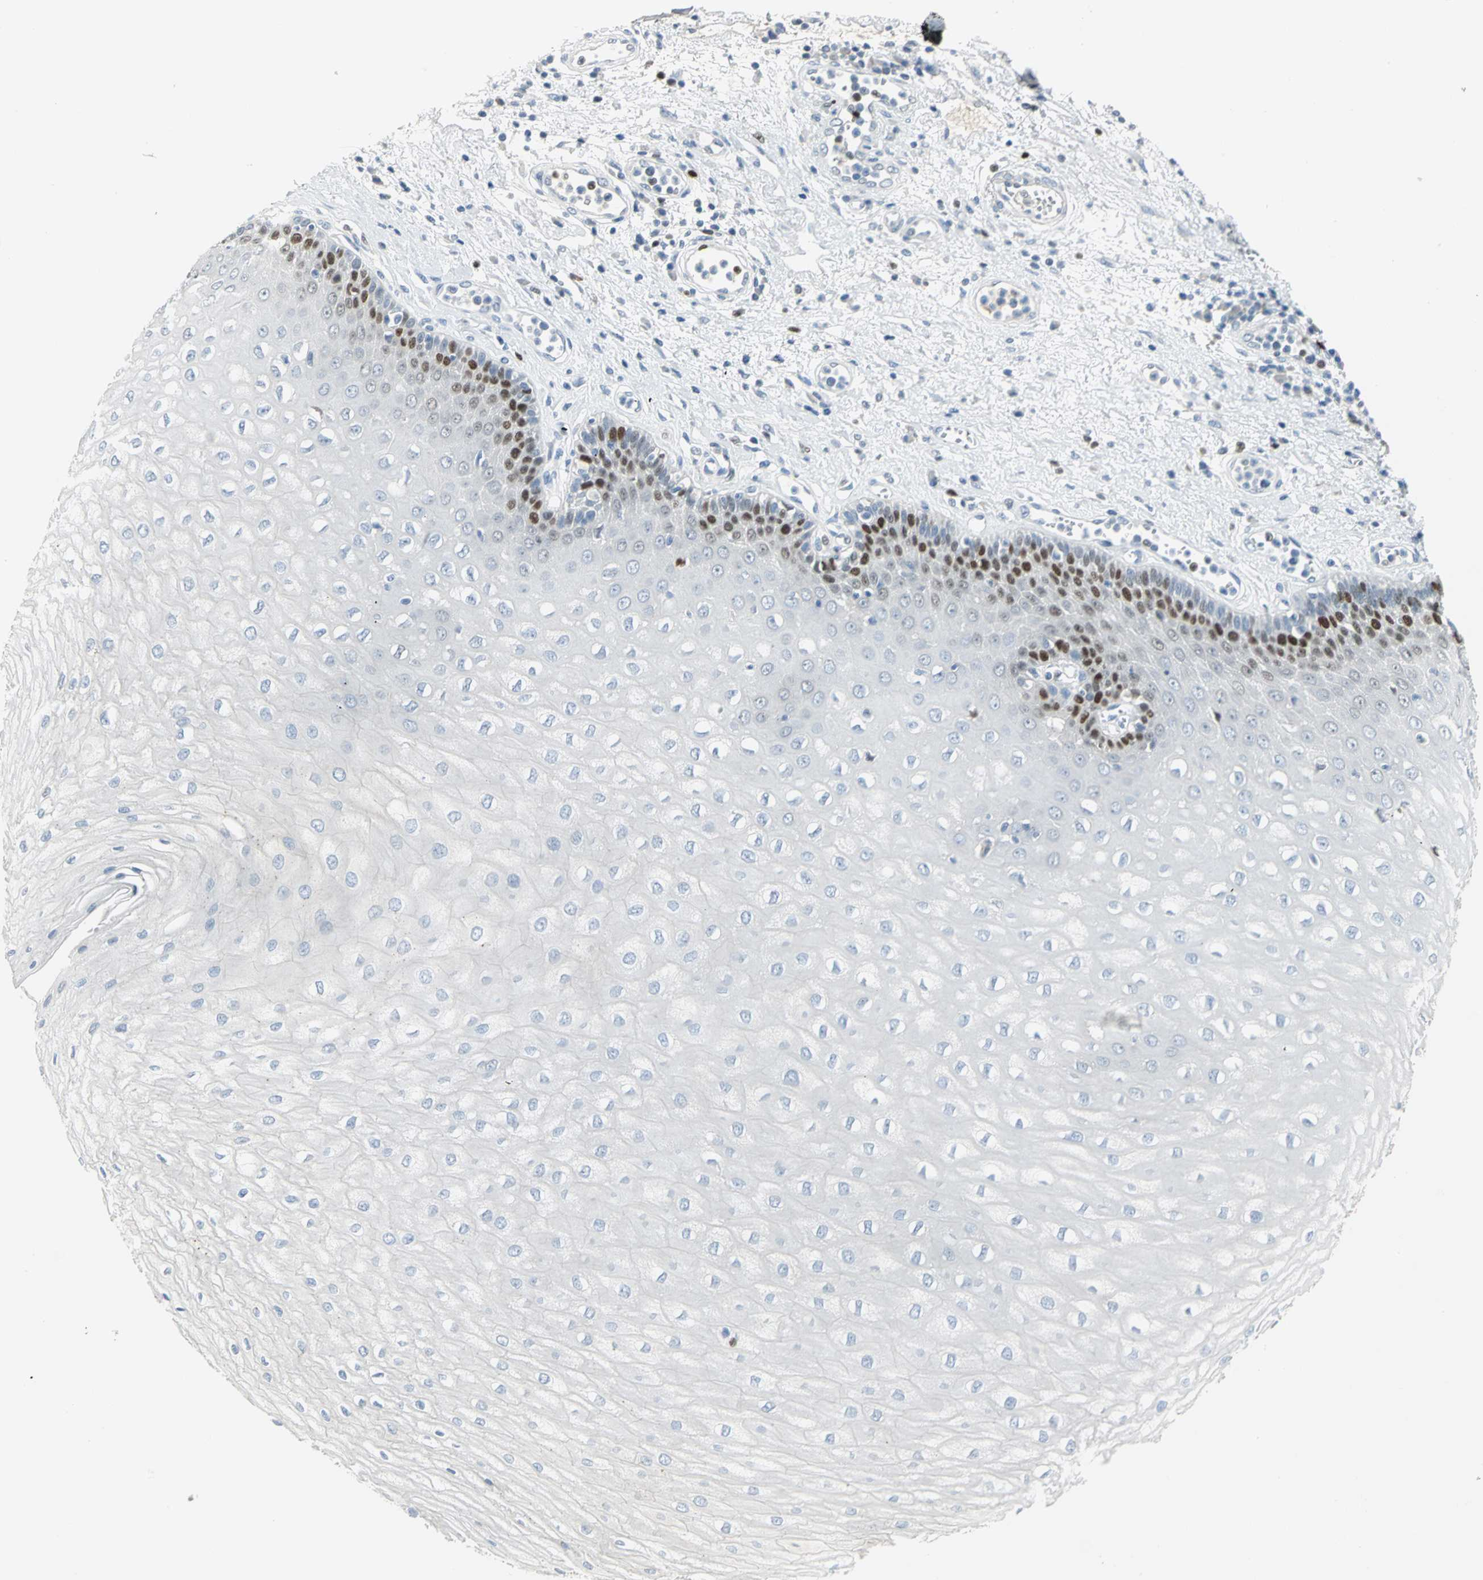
{"staining": {"intensity": "strong", "quantity": "<25%", "location": "nuclear"}, "tissue": "esophagus", "cell_type": "Squamous epithelial cells", "image_type": "normal", "snomed": [{"axis": "morphology", "description": "Normal tissue, NOS"}, {"axis": "morphology", "description": "Squamous cell carcinoma, NOS"}, {"axis": "topography", "description": "Esophagus"}], "caption": "Immunohistochemical staining of unremarkable human esophagus shows strong nuclear protein positivity in approximately <25% of squamous epithelial cells. Nuclei are stained in blue.", "gene": "MCM3", "patient": {"sex": "male", "age": 65}}